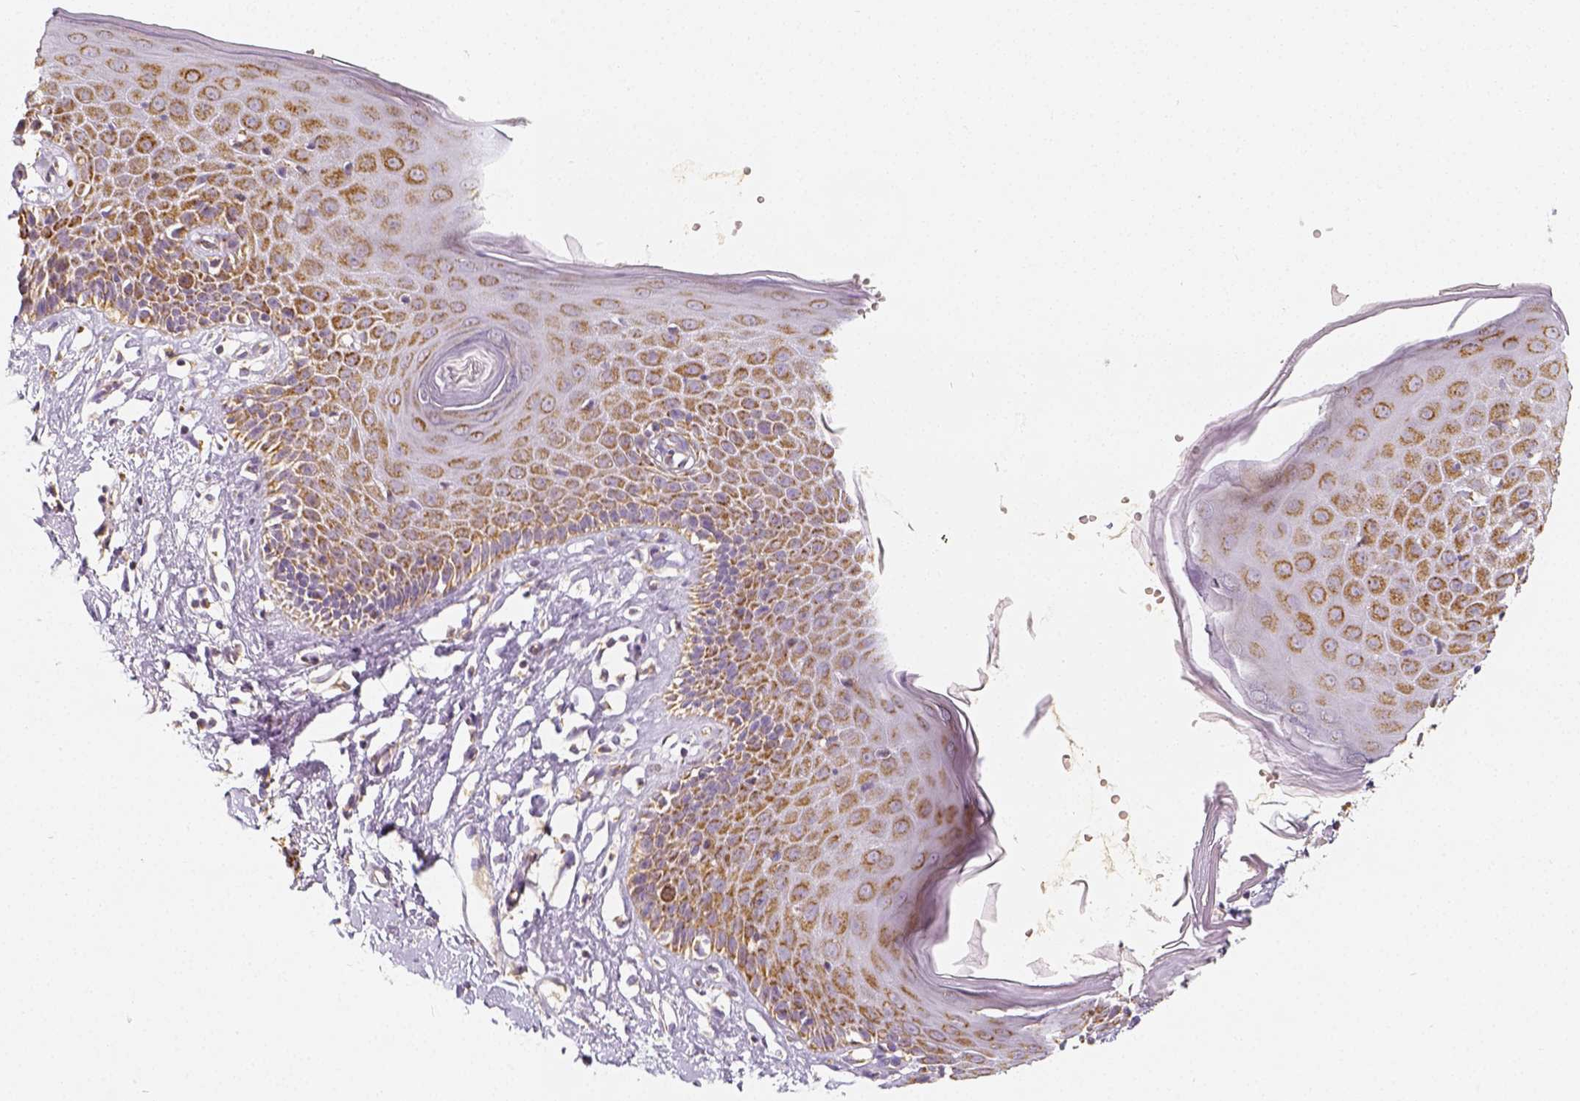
{"staining": {"intensity": "moderate", "quantity": ">75%", "location": "cytoplasmic/membranous"}, "tissue": "skin", "cell_type": "Epidermal cells", "image_type": "normal", "snomed": [{"axis": "morphology", "description": "Normal tissue, NOS"}, {"axis": "topography", "description": "Vulva"}], "caption": "DAB immunohistochemical staining of benign skin exhibits moderate cytoplasmic/membranous protein staining in approximately >75% of epidermal cells.", "gene": "PGAM5", "patient": {"sex": "female", "age": 68}}